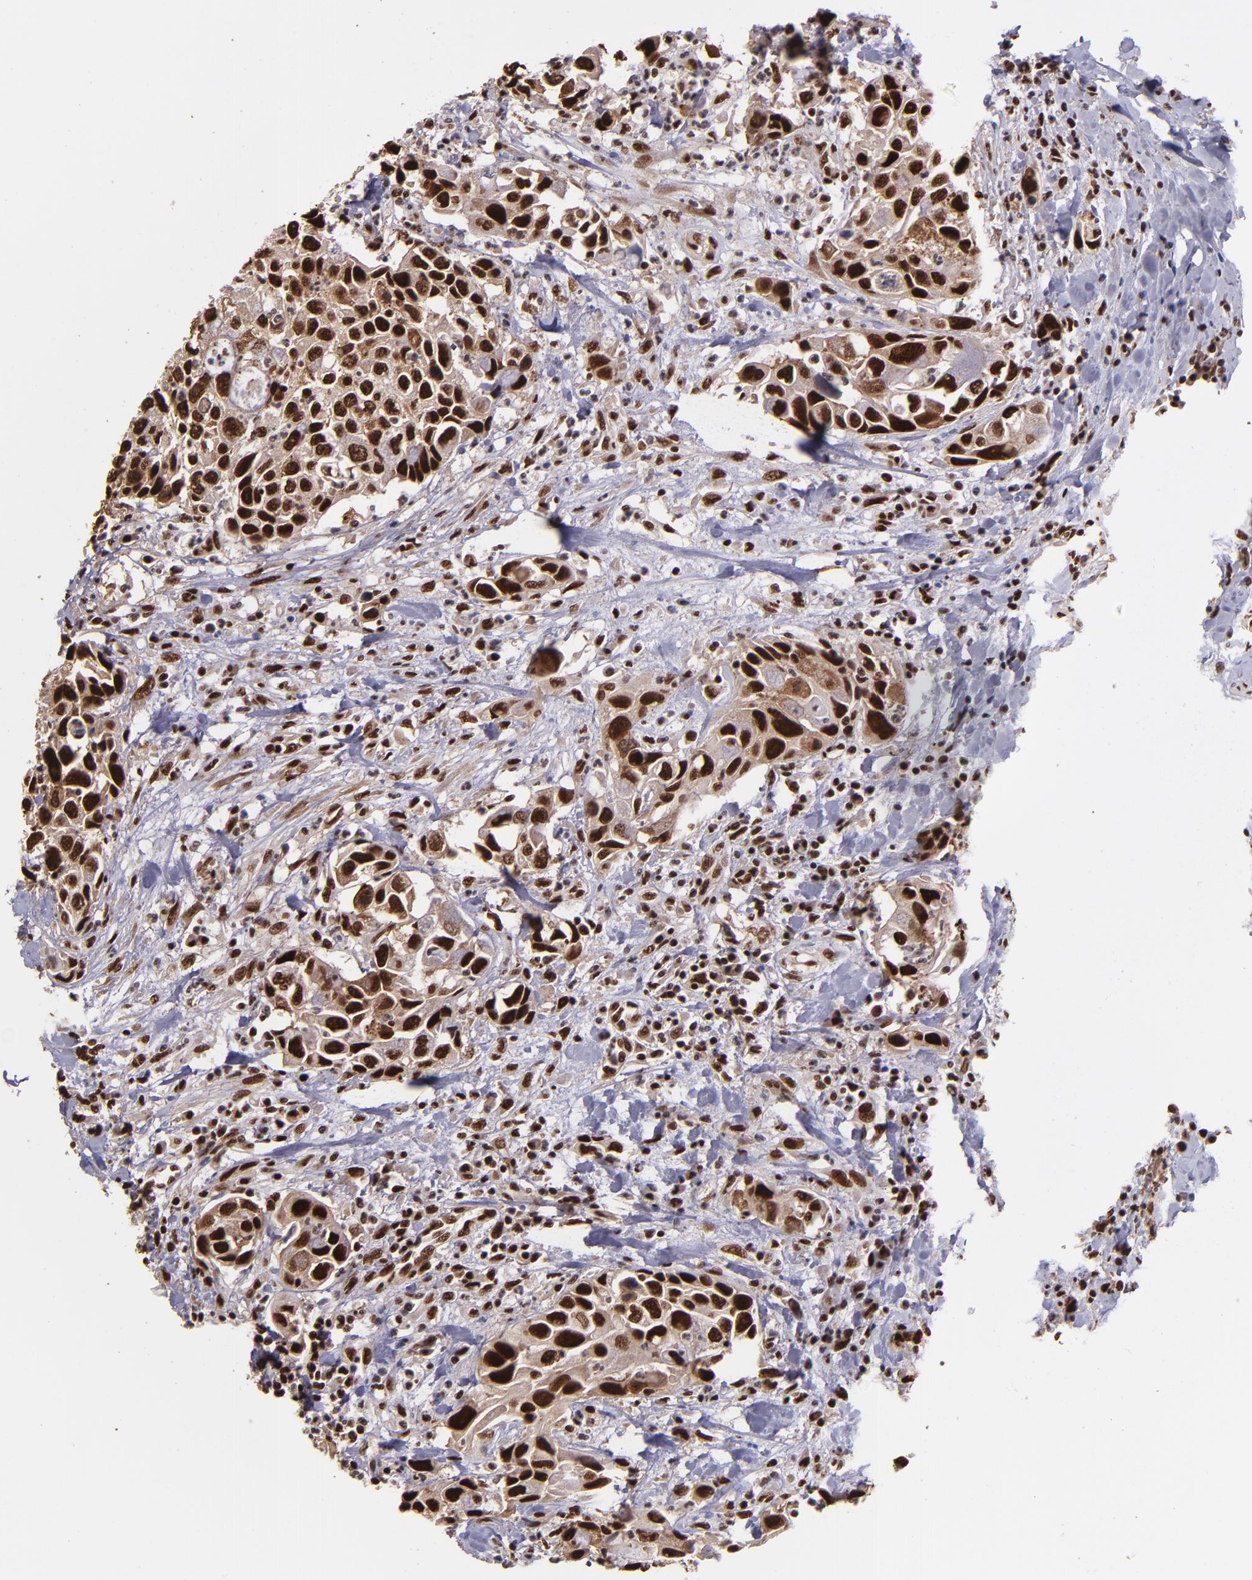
{"staining": {"intensity": "strong", "quantity": ">75%", "location": "cytoplasmic/membranous,nuclear"}, "tissue": "urothelial cancer", "cell_type": "Tumor cells", "image_type": "cancer", "snomed": [{"axis": "morphology", "description": "Urothelial carcinoma, High grade"}, {"axis": "topography", "description": "Urinary bladder"}], "caption": "Urothelial cancer stained for a protein (brown) demonstrates strong cytoplasmic/membranous and nuclear positive positivity in approximately >75% of tumor cells.", "gene": "PQBP1", "patient": {"sex": "male", "age": 66}}